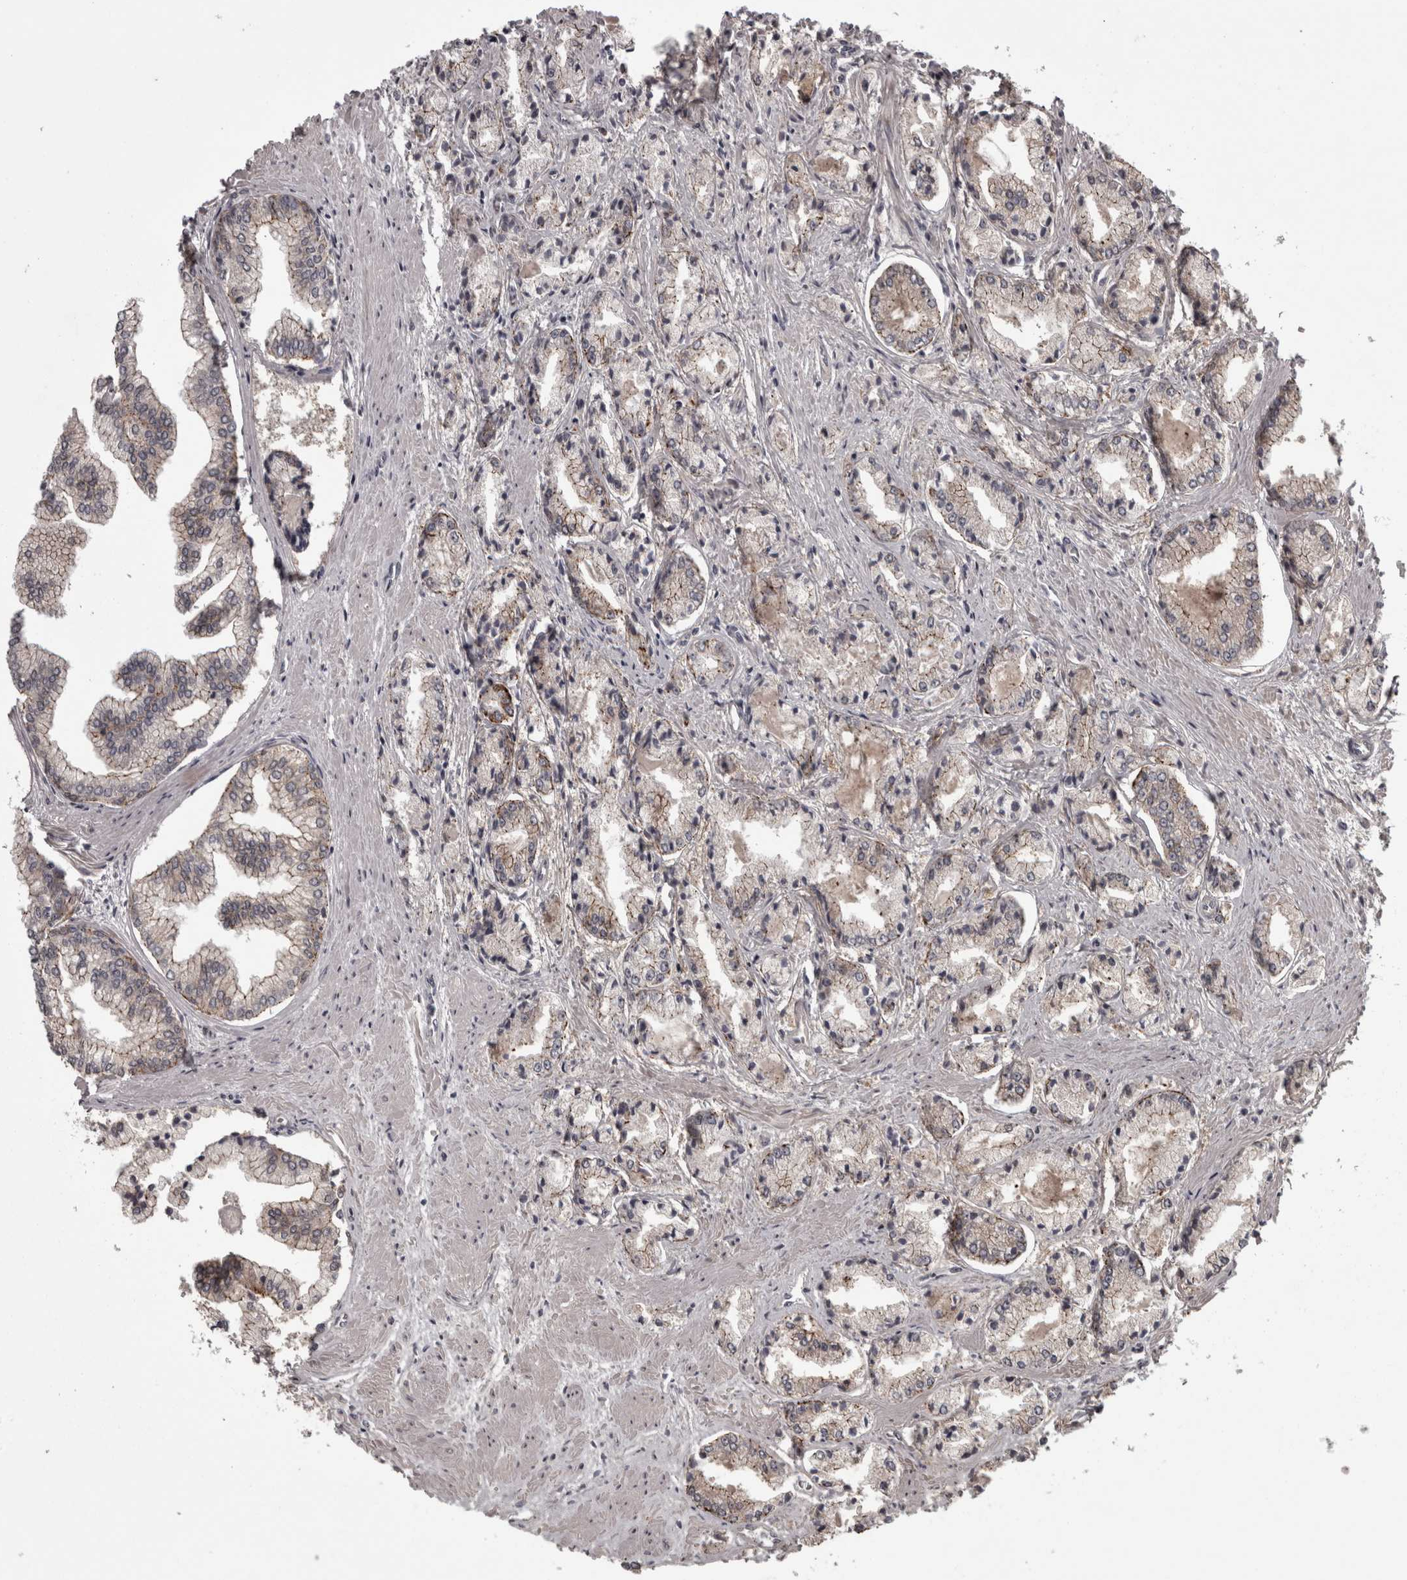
{"staining": {"intensity": "weak", "quantity": "<25%", "location": "cytoplasmic/membranous"}, "tissue": "prostate cancer", "cell_type": "Tumor cells", "image_type": "cancer", "snomed": [{"axis": "morphology", "description": "Adenocarcinoma, Low grade"}, {"axis": "topography", "description": "Prostate"}], "caption": "High power microscopy micrograph of an immunohistochemistry micrograph of prostate adenocarcinoma (low-grade), revealing no significant staining in tumor cells.", "gene": "PCDH17", "patient": {"sex": "male", "age": 52}}